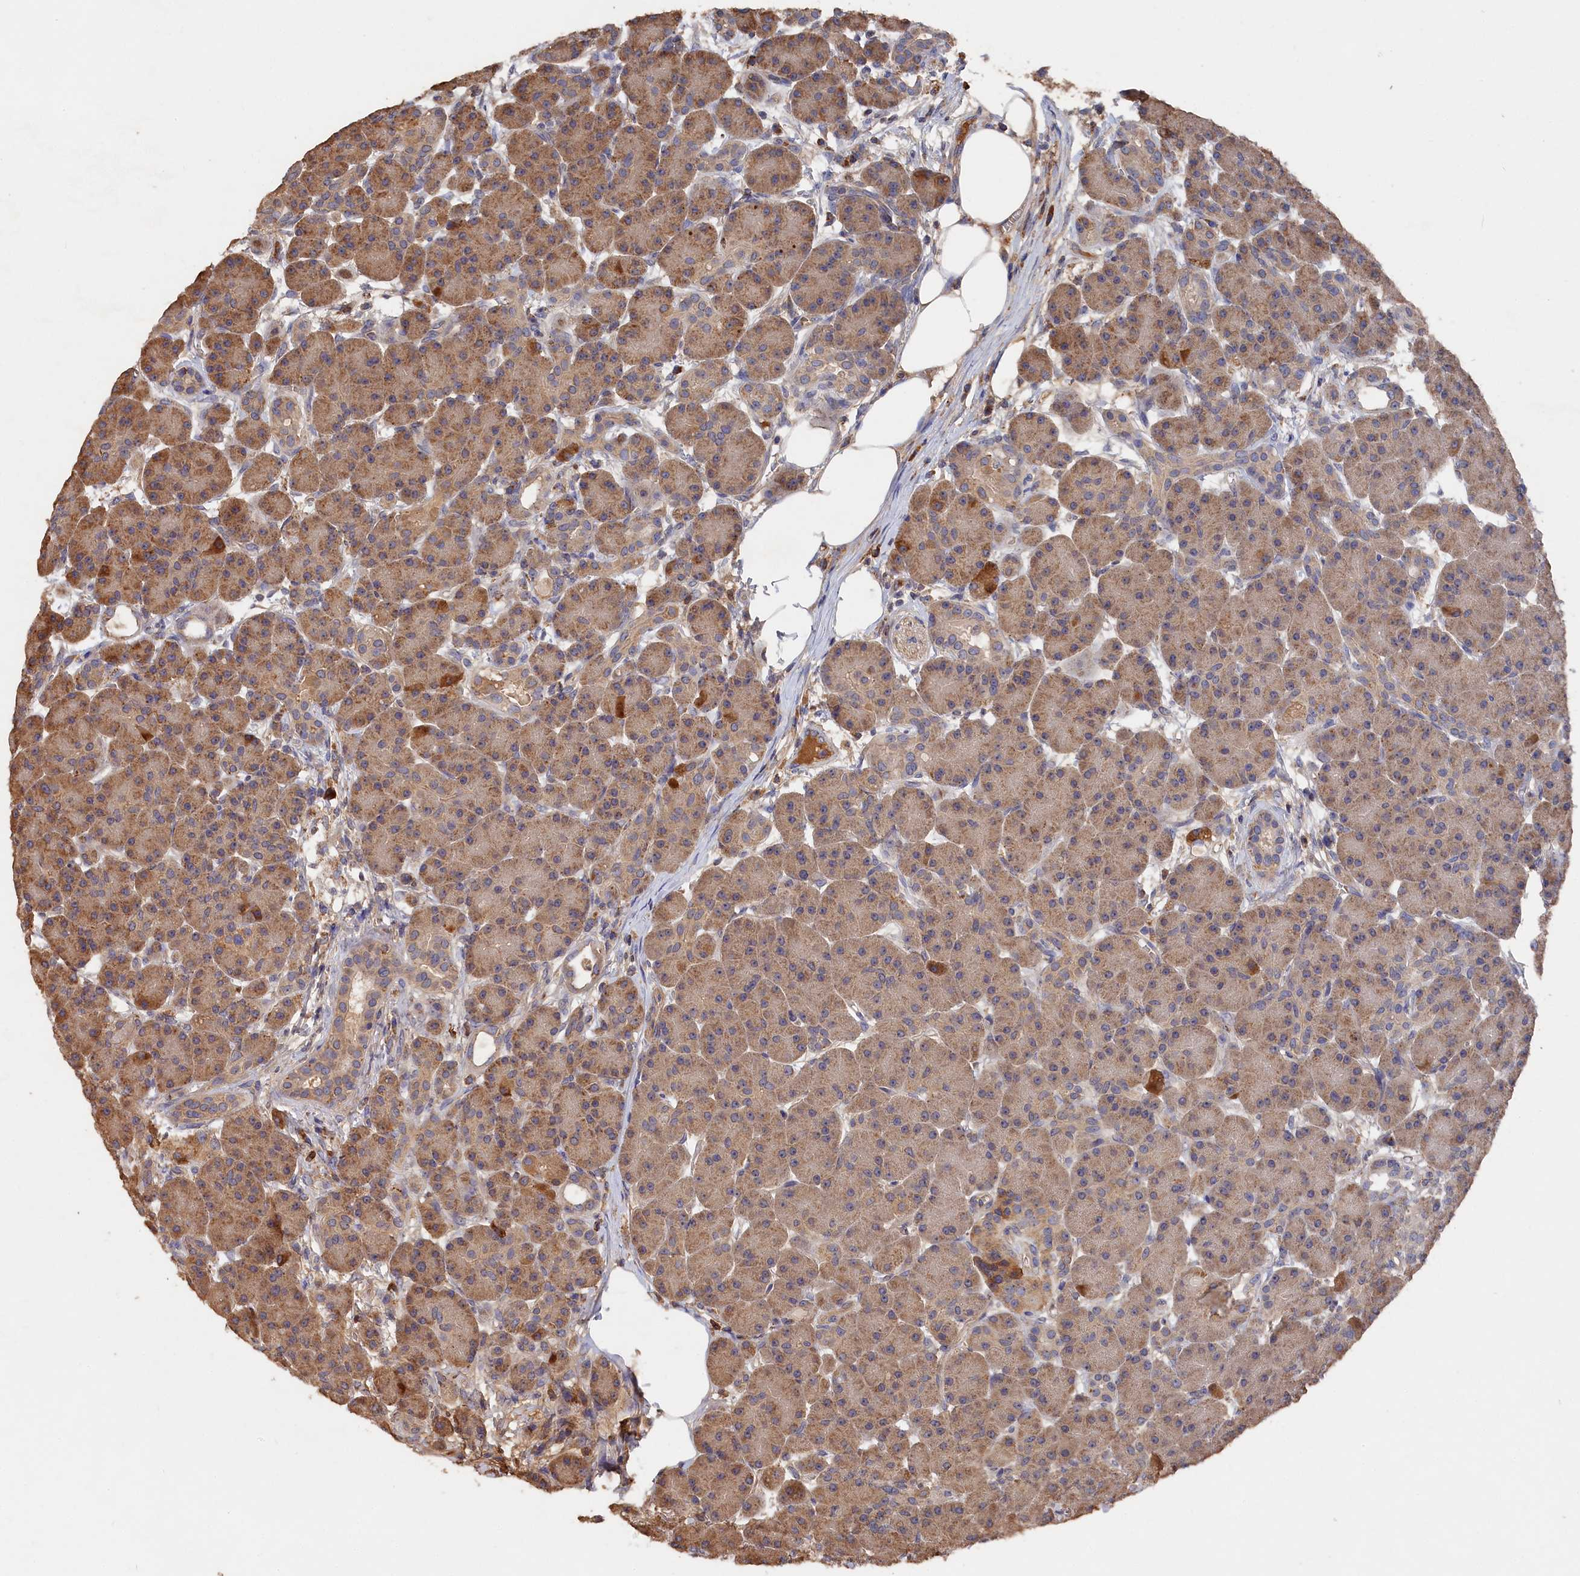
{"staining": {"intensity": "moderate", "quantity": ">75%", "location": "cytoplasmic/membranous"}, "tissue": "pancreas", "cell_type": "Exocrine glandular cells", "image_type": "normal", "snomed": [{"axis": "morphology", "description": "Normal tissue, NOS"}, {"axis": "topography", "description": "Pancreas"}], "caption": "Pancreas stained with immunohistochemistry reveals moderate cytoplasmic/membranous positivity in approximately >75% of exocrine glandular cells. (IHC, brightfield microscopy, high magnification).", "gene": "DHRS11", "patient": {"sex": "male", "age": 63}}